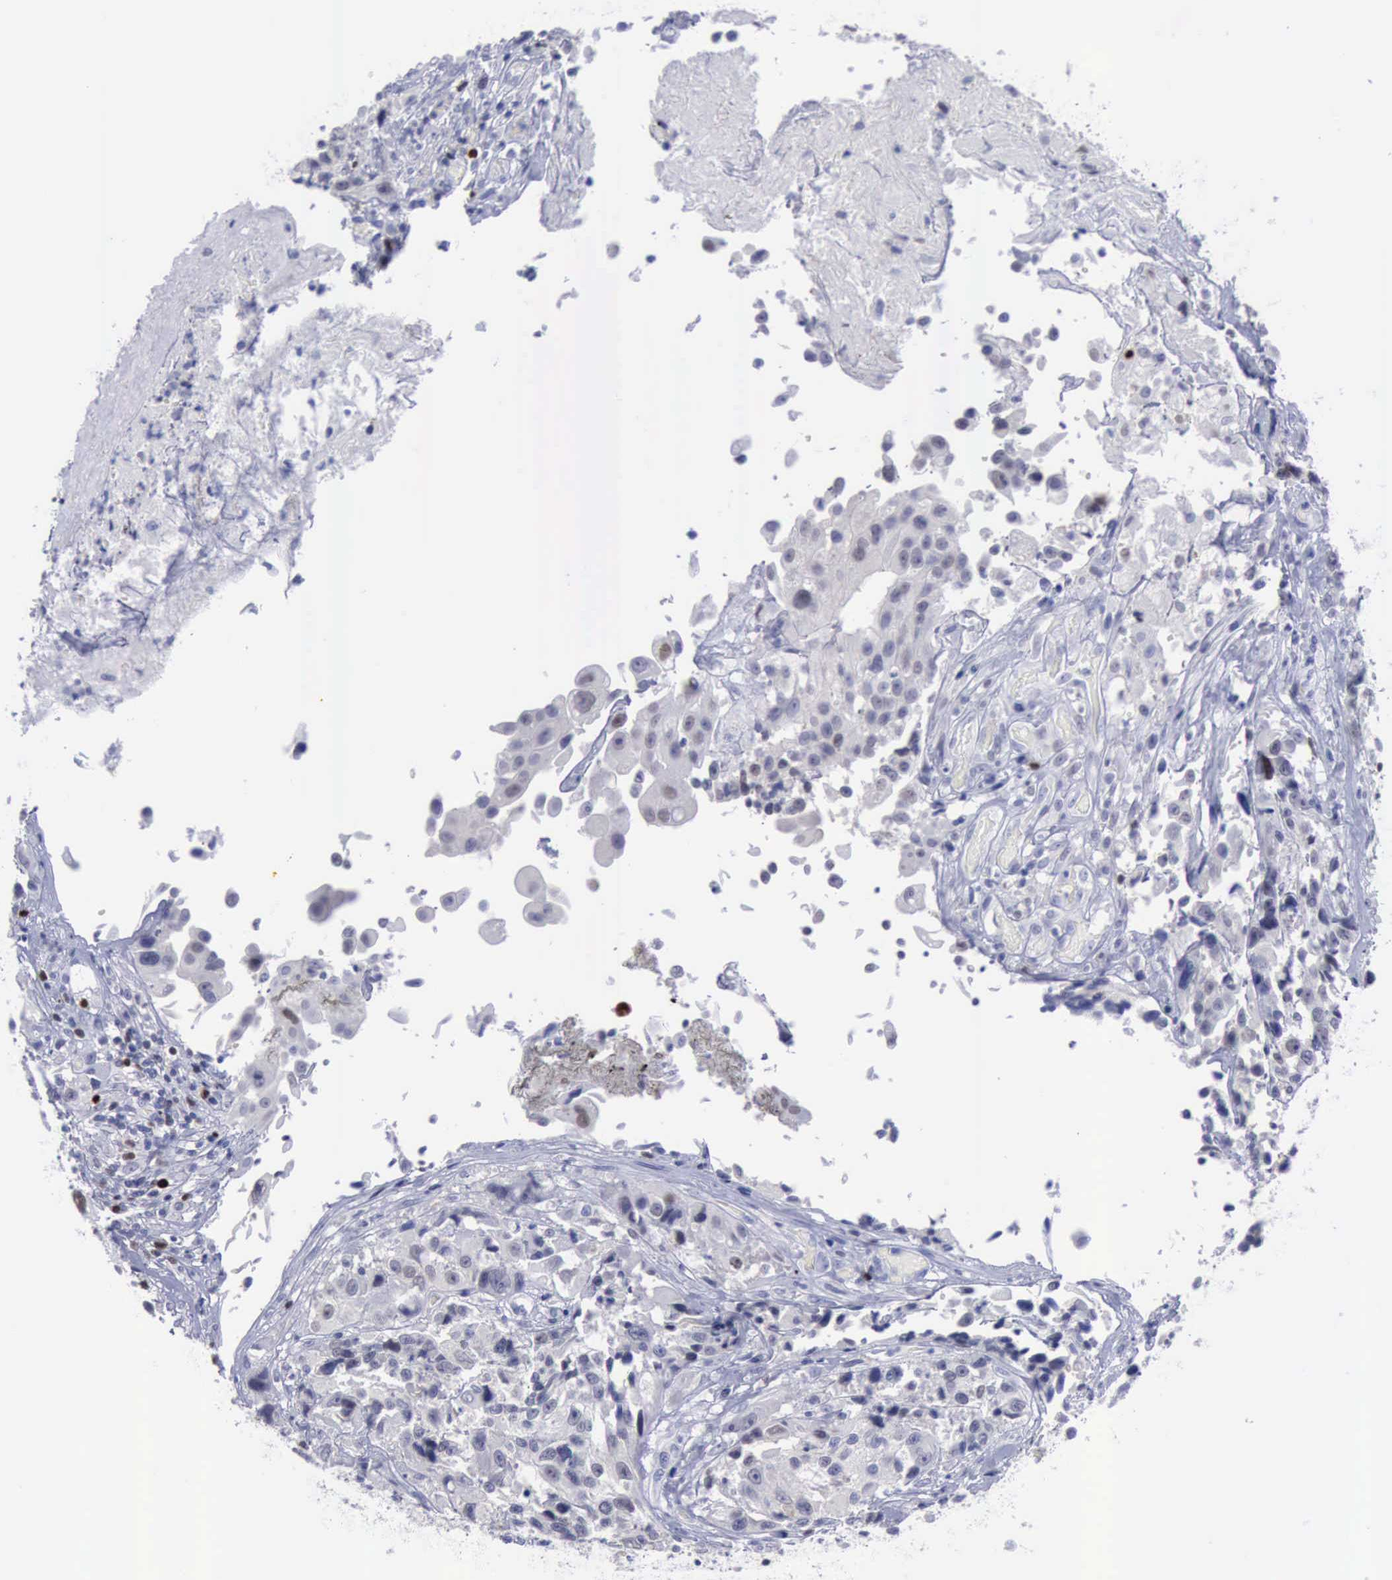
{"staining": {"intensity": "negative", "quantity": "none", "location": "none"}, "tissue": "urothelial cancer", "cell_type": "Tumor cells", "image_type": "cancer", "snomed": [{"axis": "morphology", "description": "Urothelial carcinoma, High grade"}, {"axis": "topography", "description": "Urinary bladder"}], "caption": "Protein analysis of high-grade urothelial carcinoma exhibits no significant staining in tumor cells.", "gene": "SATB2", "patient": {"sex": "female", "age": 81}}